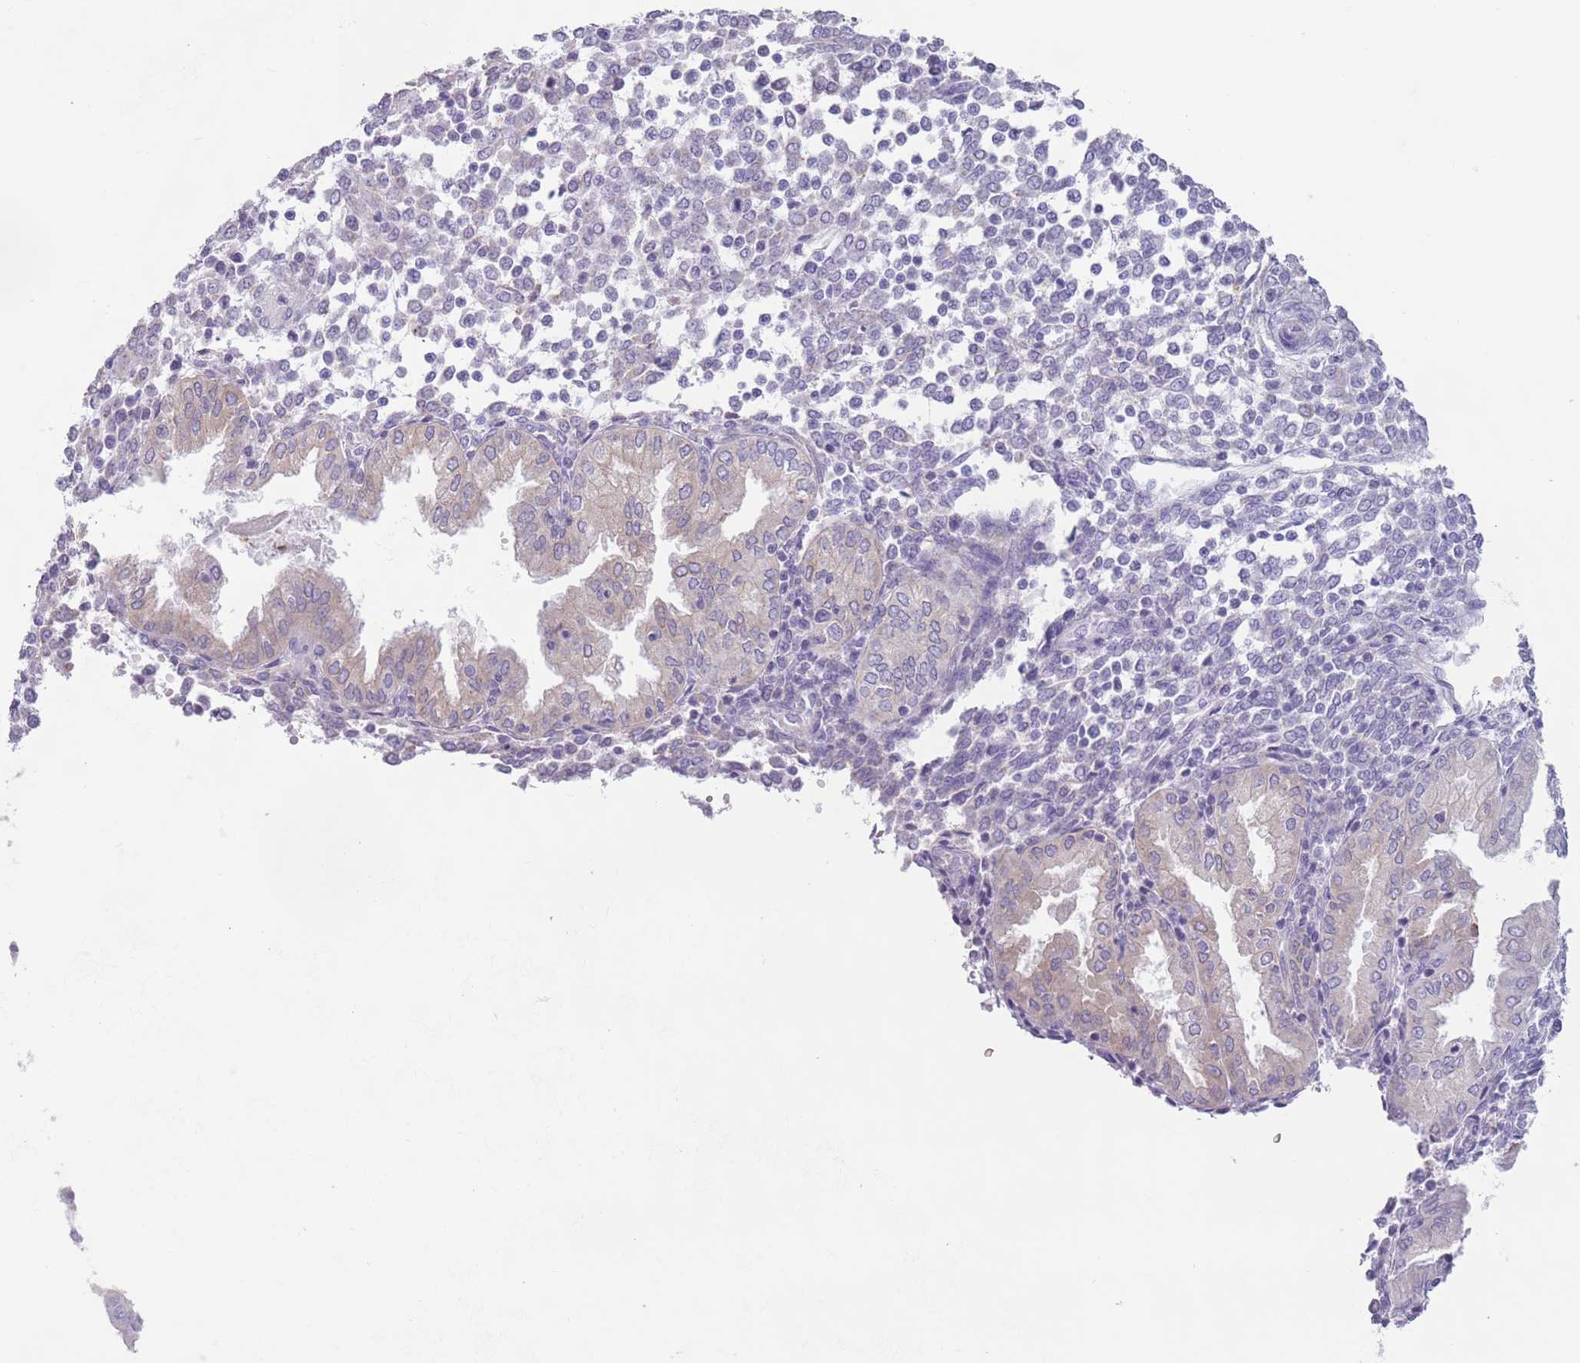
{"staining": {"intensity": "negative", "quantity": "none", "location": "none"}, "tissue": "endometrium", "cell_type": "Cells in endometrial stroma", "image_type": "normal", "snomed": [{"axis": "morphology", "description": "Normal tissue, NOS"}, {"axis": "topography", "description": "Endometrium"}], "caption": "This is a image of IHC staining of normal endometrium, which shows no positivity in cells in endometrial stroma.", "gene": "HYOU1", "patient": {"sex": "female", "age": 53}}